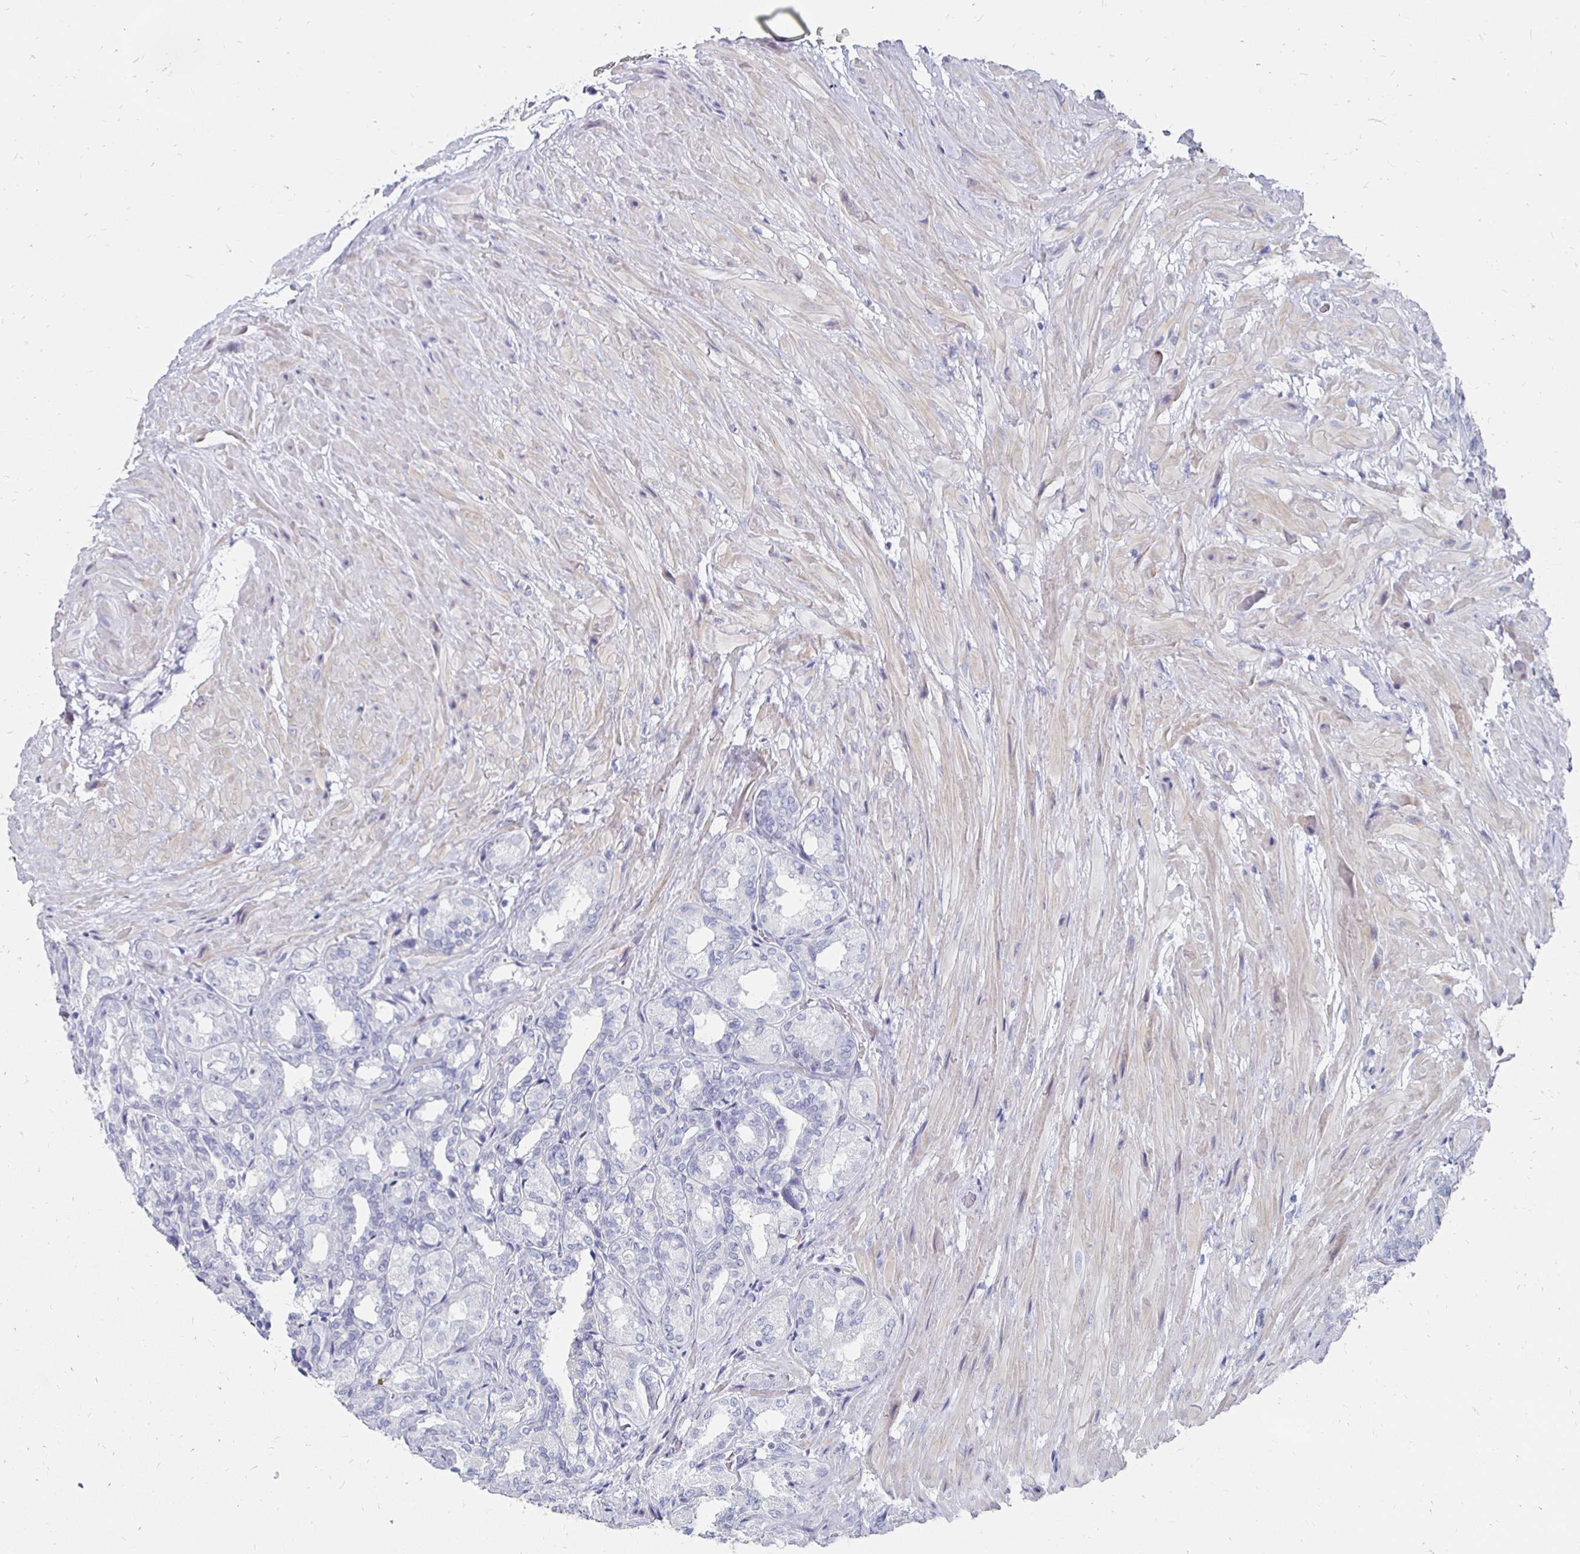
{"staining": {"intensity": "negative", "quantity": "none", "location": "none"}, "tissue": "seminal vesicle", "cell_type": "Glandular cells", "image_type": "normal", "snomed": [{"axis": "morphology", "description": "Normal tissue, NOS"}, {"axis": "topography", "description": "Seminal veicle"}], "caption": "This is an immunohistochemistry histopathology image of benign seminal vesicle. There is no expression in glandular cells.", "gene": "SYCP3", "patient": {"sex": "male", "age": 68}}